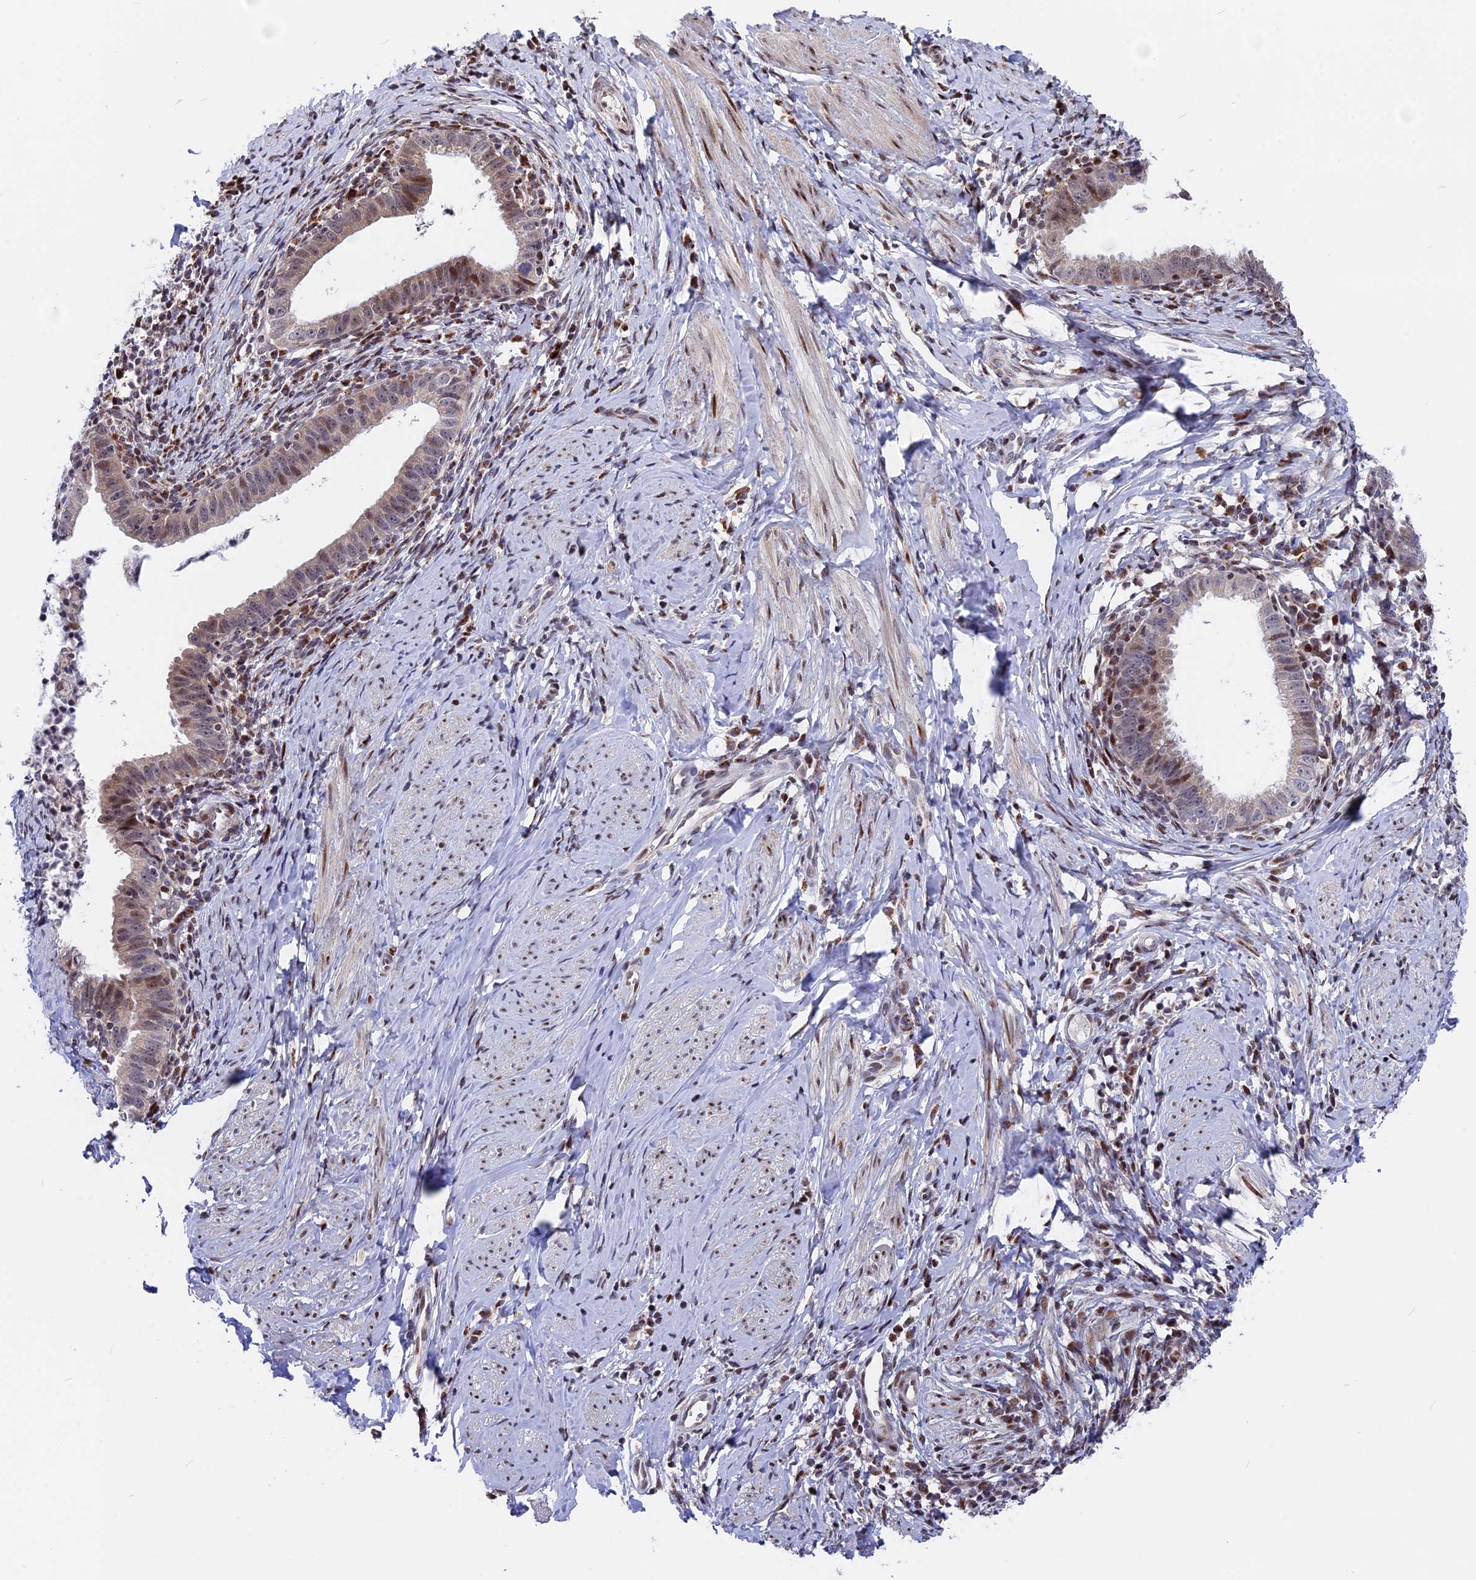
{"staining": {"intensity": "weak", "quantity": "<25%", "location": "nuclear"}, "tissue": "cervical cancer", "cell_type": "Tumor cells", "image_type": "cancer", "snomed": [{"axis": "morphology", "description": "Adenocarcinoma, NOS"}, {"axis": "topography", "description": "Cervix"}], "caption": "Protein analysis of adenocarcinoma (cervical) exhibits no significant staining in tumor cells.", "gene": "FAM174C", "patient": {"sex": "female", "age": 36}}